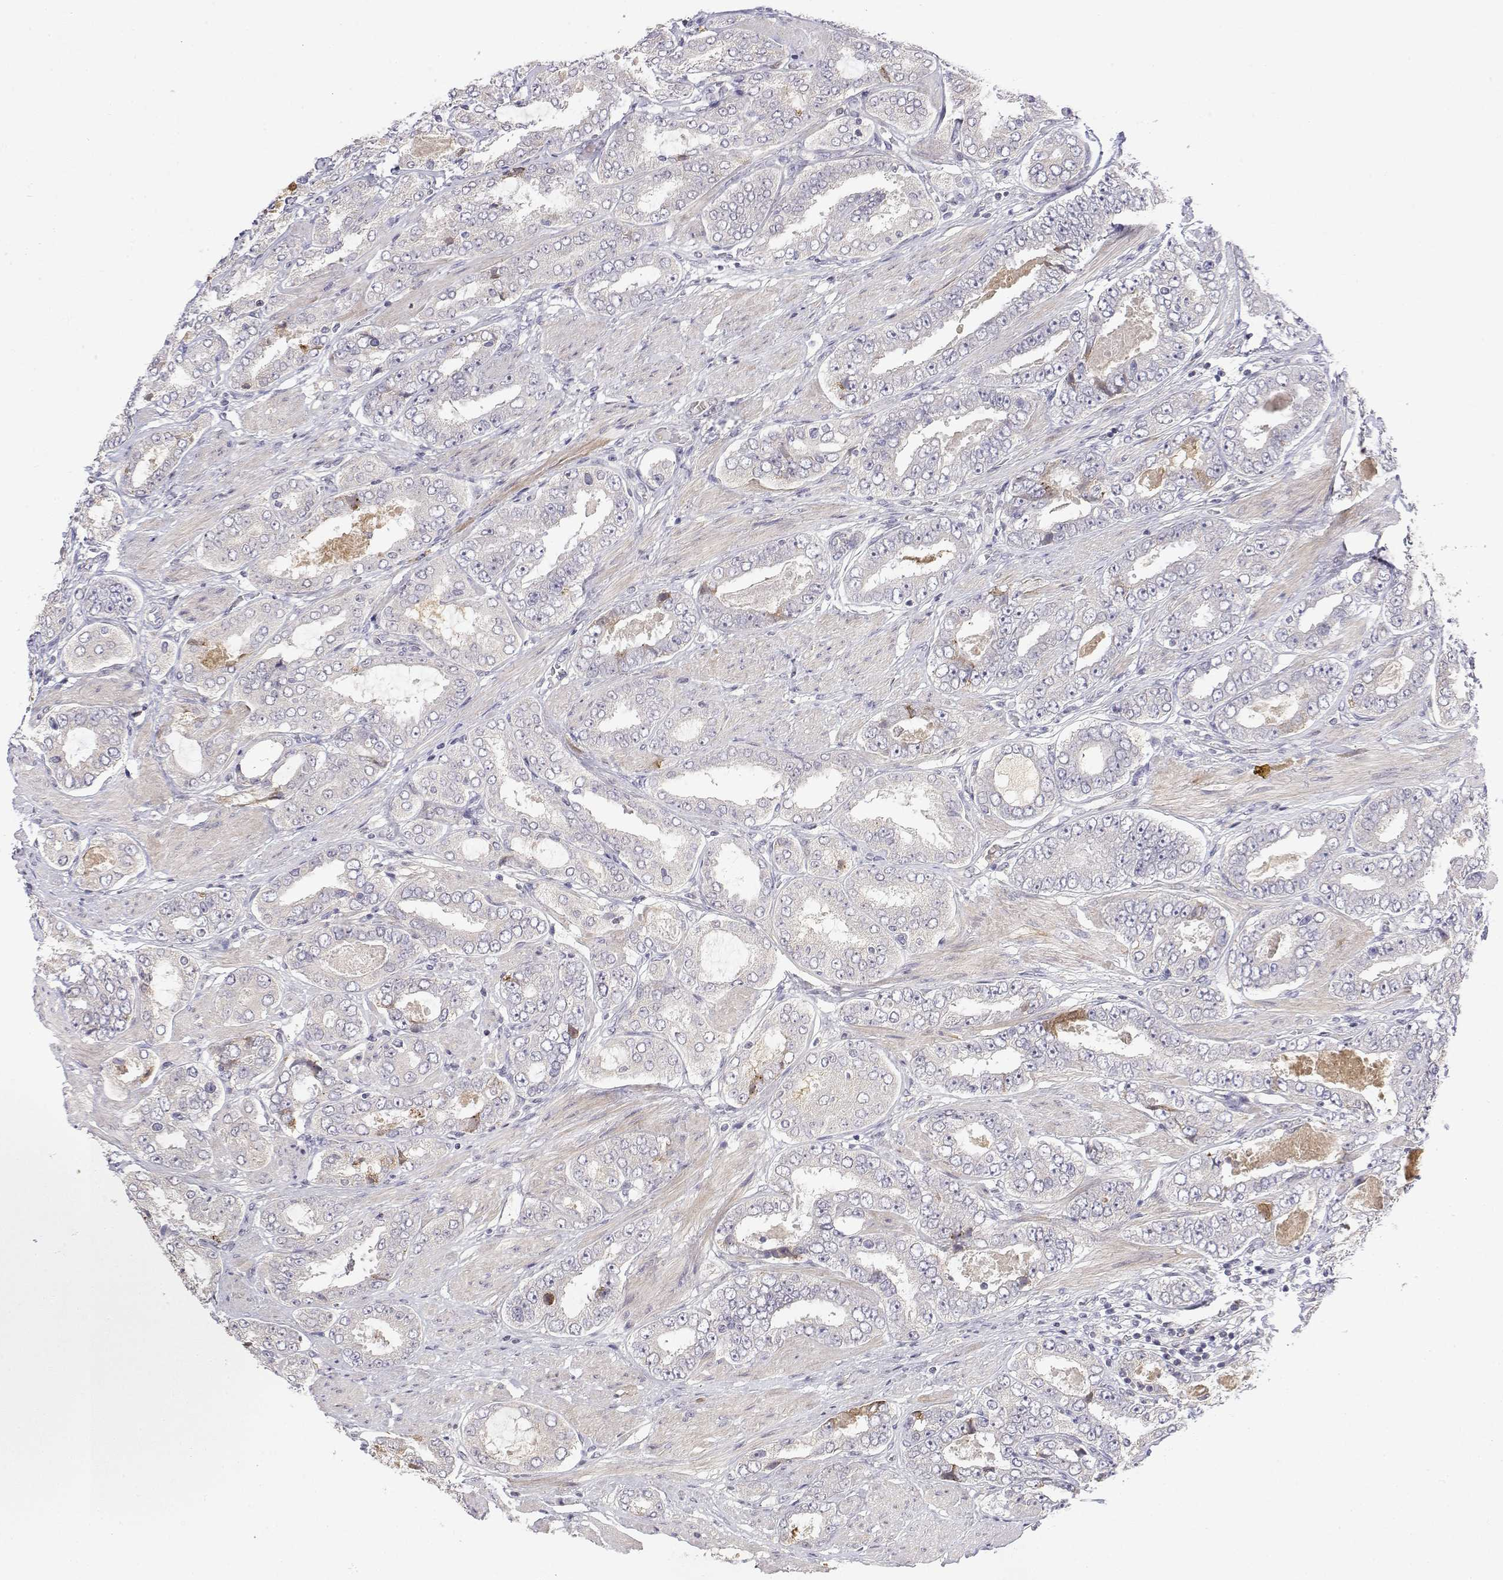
{"staining": {"intensity": "negative", "quantity": "none", "location": "none"}, "tissue": "prostate cancer", "cell_type": "Tumor cells", "image_type": "cancer", "snomed": [{"axis": "morphology", "description": "Adenocarcinoma, High grade"}, {"axis": "topography", "description": "Prostate"}], "caption": "An IHC photomicrograph of prostate high-grade adenocarcinoma is shown. There is no staining in tumor cells of prostate high-grade adenocarcinoma.", "gene": "IGFBP4", "patient": {"sex": "male", "age": 63}}